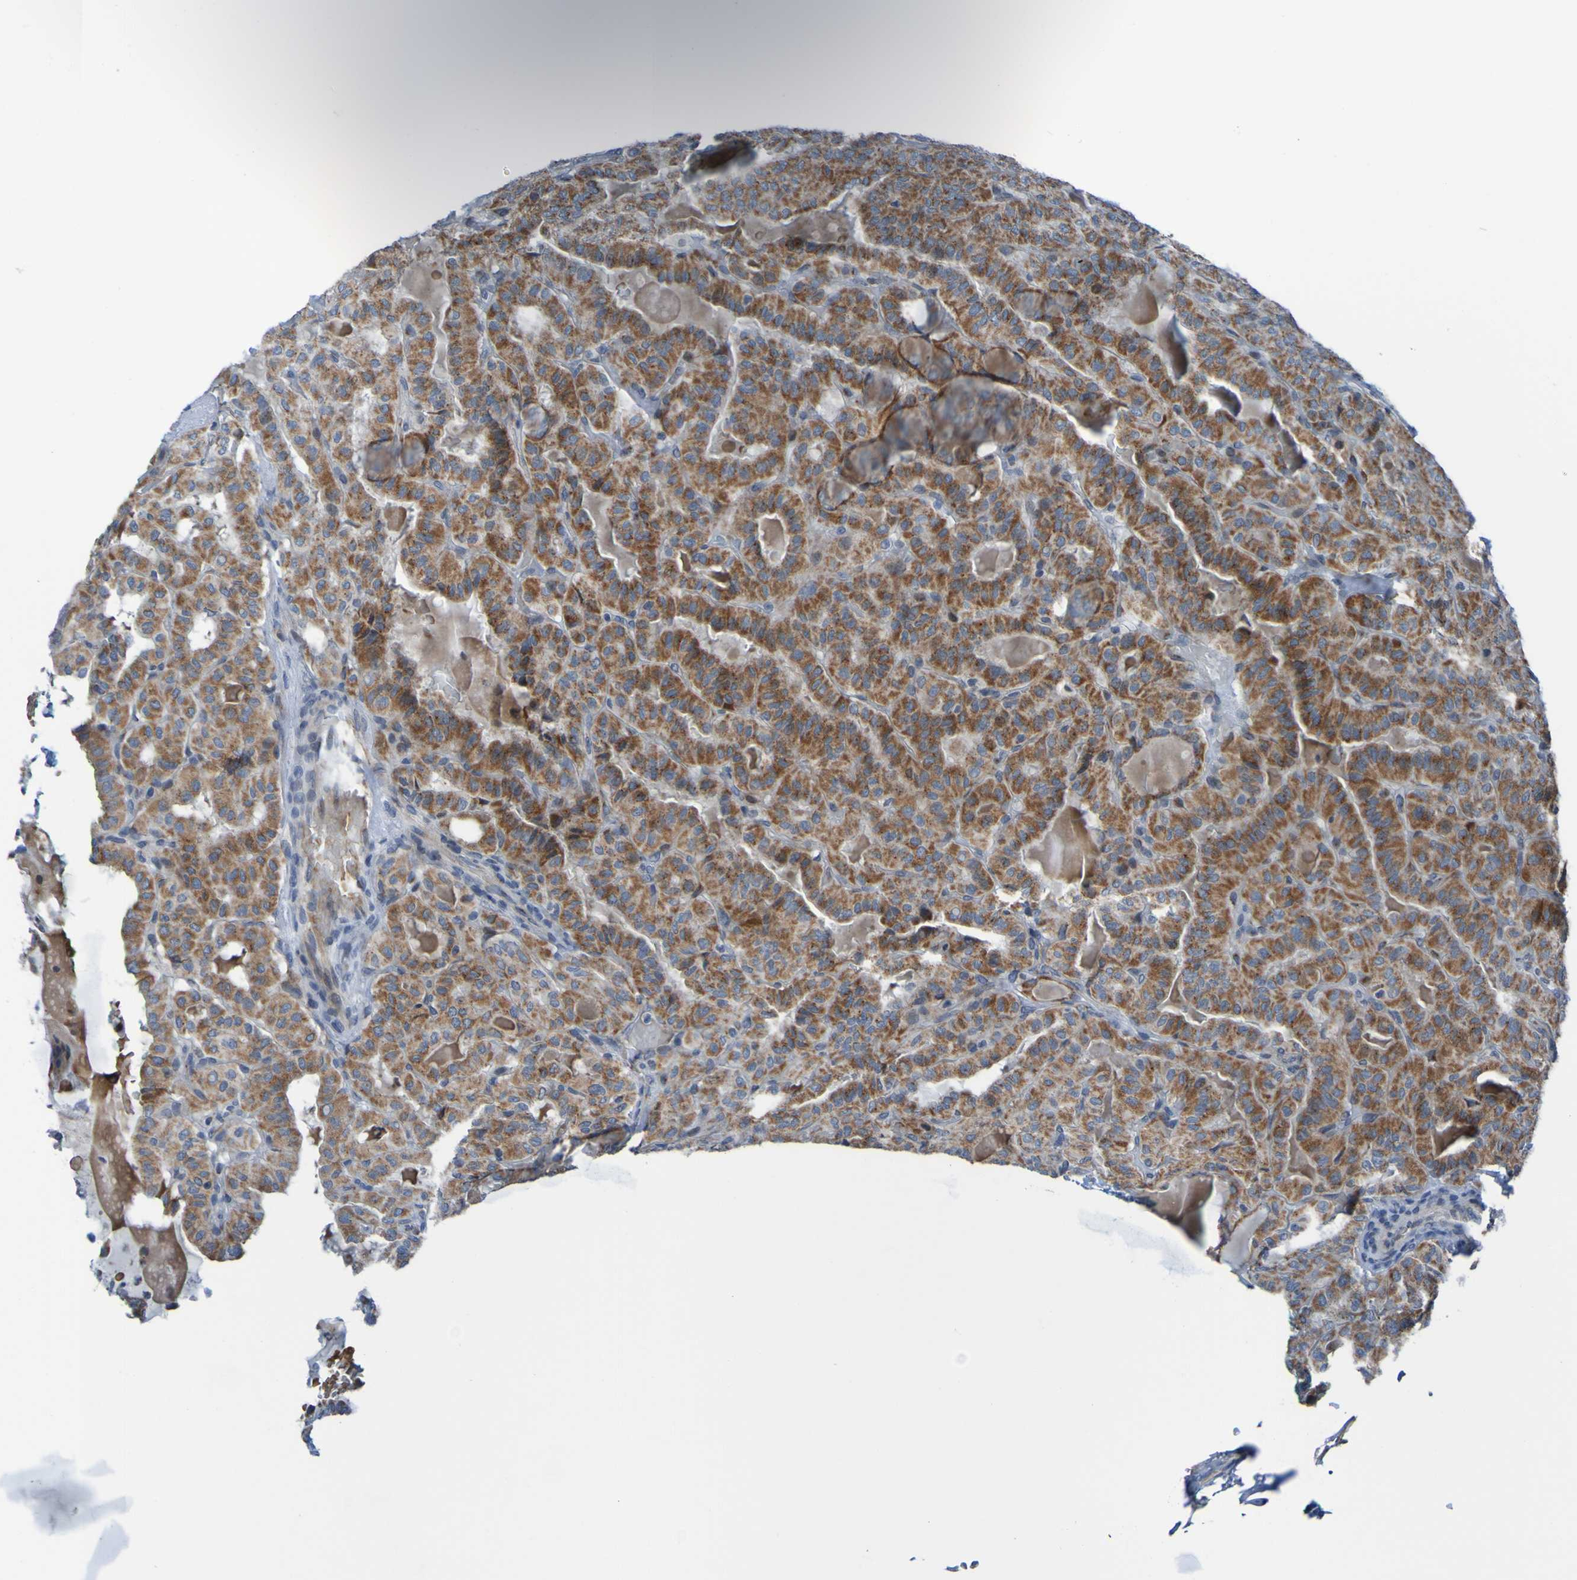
{"staining": {"intensity": "strong", "quantity": ">75%", "location": "cytoplasmic/membranous"}, "tissue": "thyroid cancer", "cell_type": "Tumor cells", "image_type": "cancer", "snomed": [{"axis": "morphology", "description": "Papillary adenocarcinoma, NOS"}, {"axis": "topography", "description": "Thyroid gland"}], "caption": "The micrograph reveals staining of thyroid papillary adenocarcinoma, revealing strong cytoplasmic/membranous protein staining (brown color) within tumor cells.", "gene": "UNG", "patient": {"sex": "male", "age": 77}}